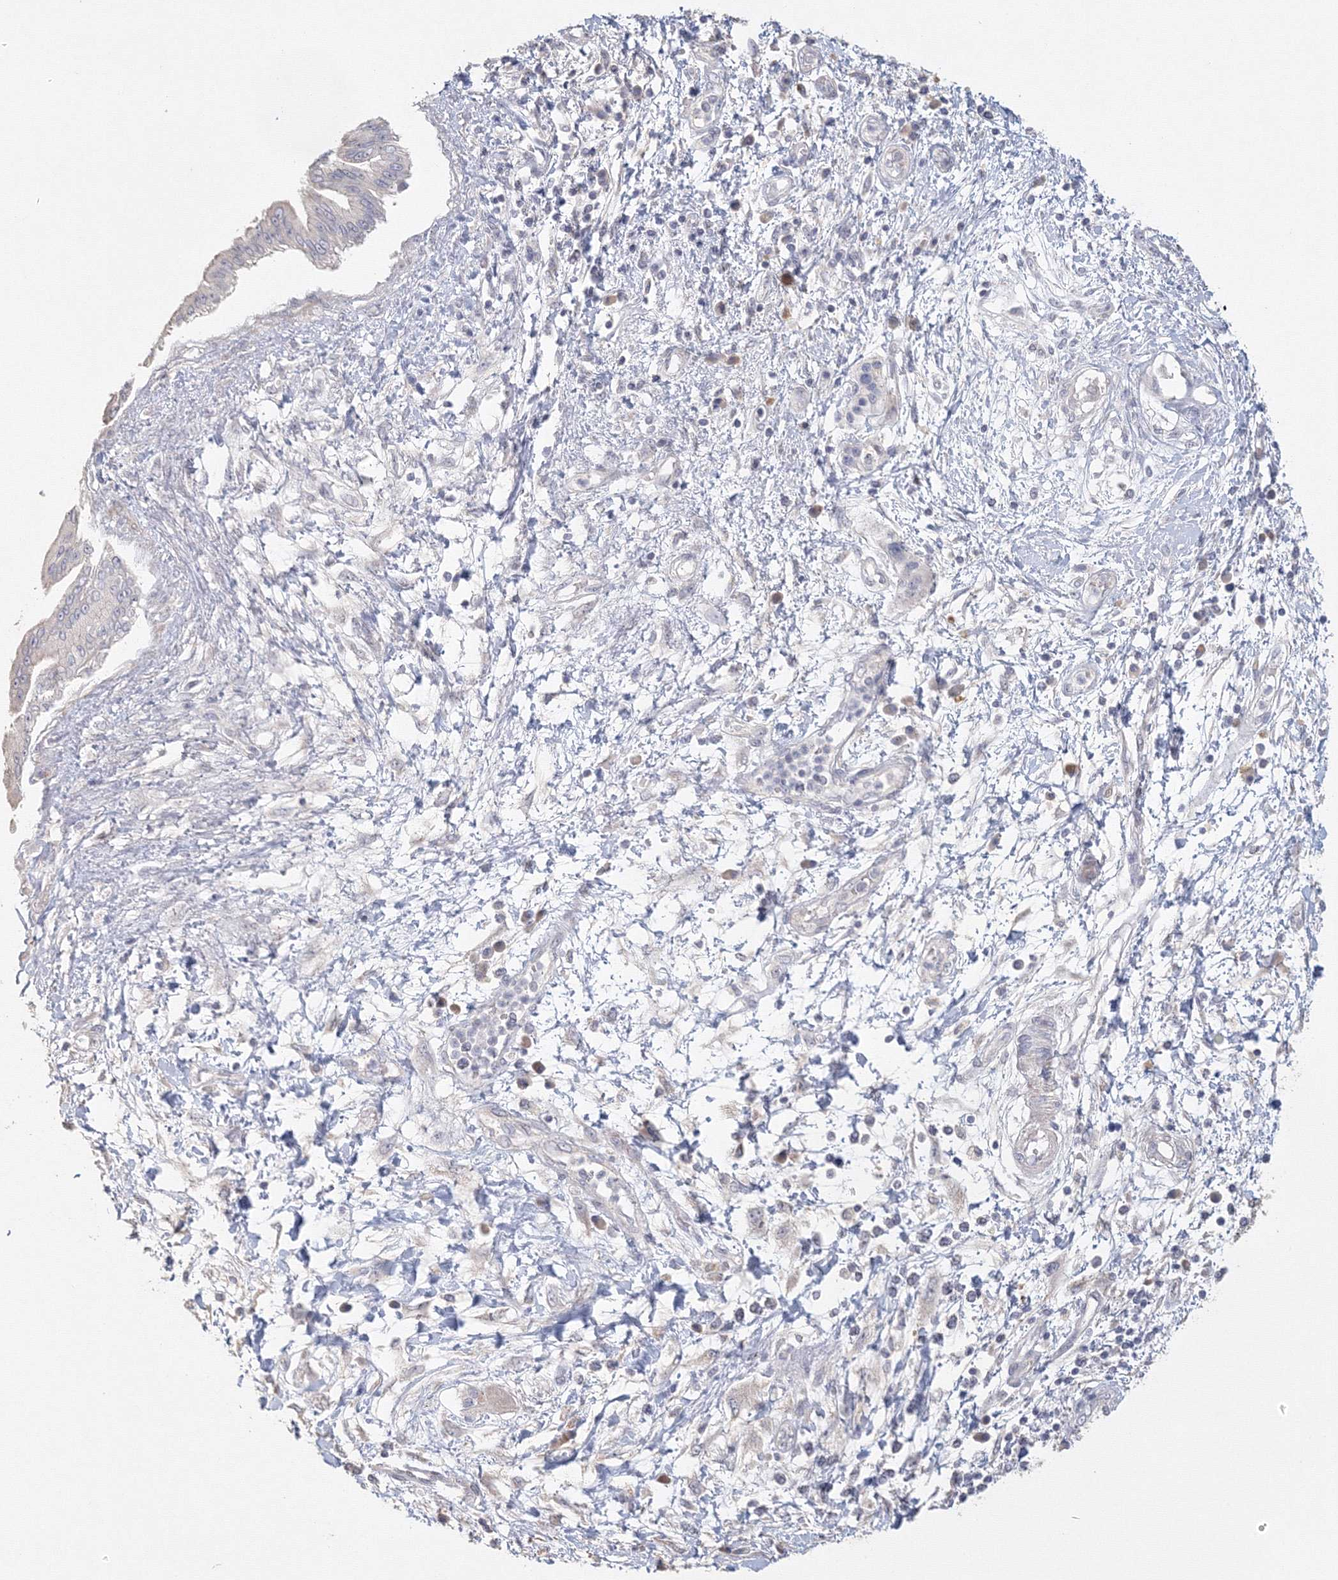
{"staining": {"intensity": "negative", "quantity": "none", "location": "none"}, "tissue": "pancreatic cancer", "cell_type": "Tumor cells", "image_type": "cancer", "snomed": [{"axis": "morphology", "description": "Adenocarcinoma, NOS"}, {"axis": "topography", "description": "Pancreas"}], "caption": "The histopathology image displays no staining of tumor cells in adenocarcinoma (pancreatic).", "gene": "TACC2", "patient": {"sex": "female", "age": 56}}